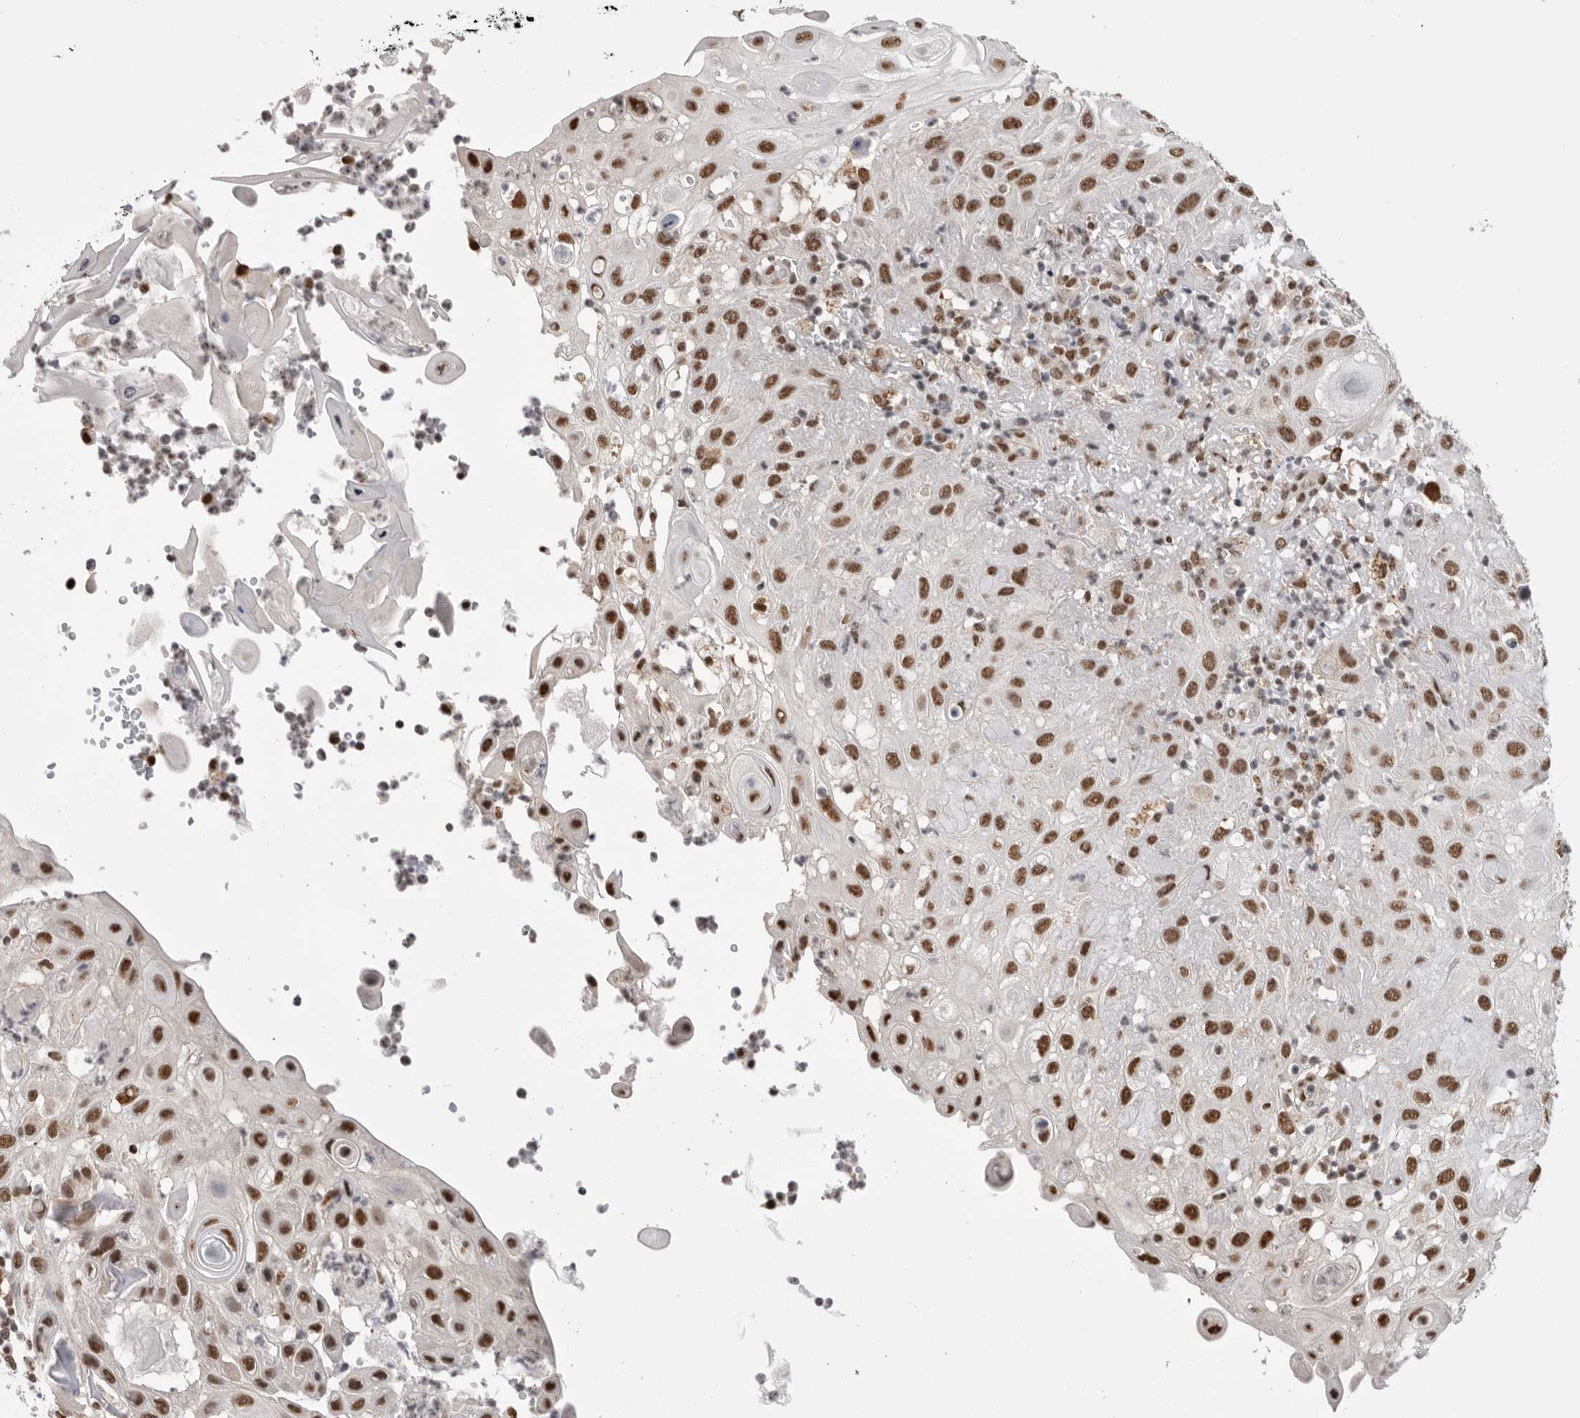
{"staining": {"intensity": "strong", "quantity": ">75%", "location": "nuclear"}, "tissue": "skin cancer", "cell_type": "Tumor cells", "image_type": "cancer", "snomed": [{"axis": "morphology", "description": "Normal tissue, NOS"}, {"axis": "morphology", "description": "Squamous cell carcinoma, NOS"}, {"axis": "topography", "description": "Skin"}], "caption": "A high amount of strong nuclear positivity is appreciated in about >75% of tumor cells in skin squamous cell carcinoma tissue. Ihc stains the protein of interest in brown and the nuclei are stained blue.", "gene": "BCLAF3", "patient": {"sex": "female", "age": 96}}